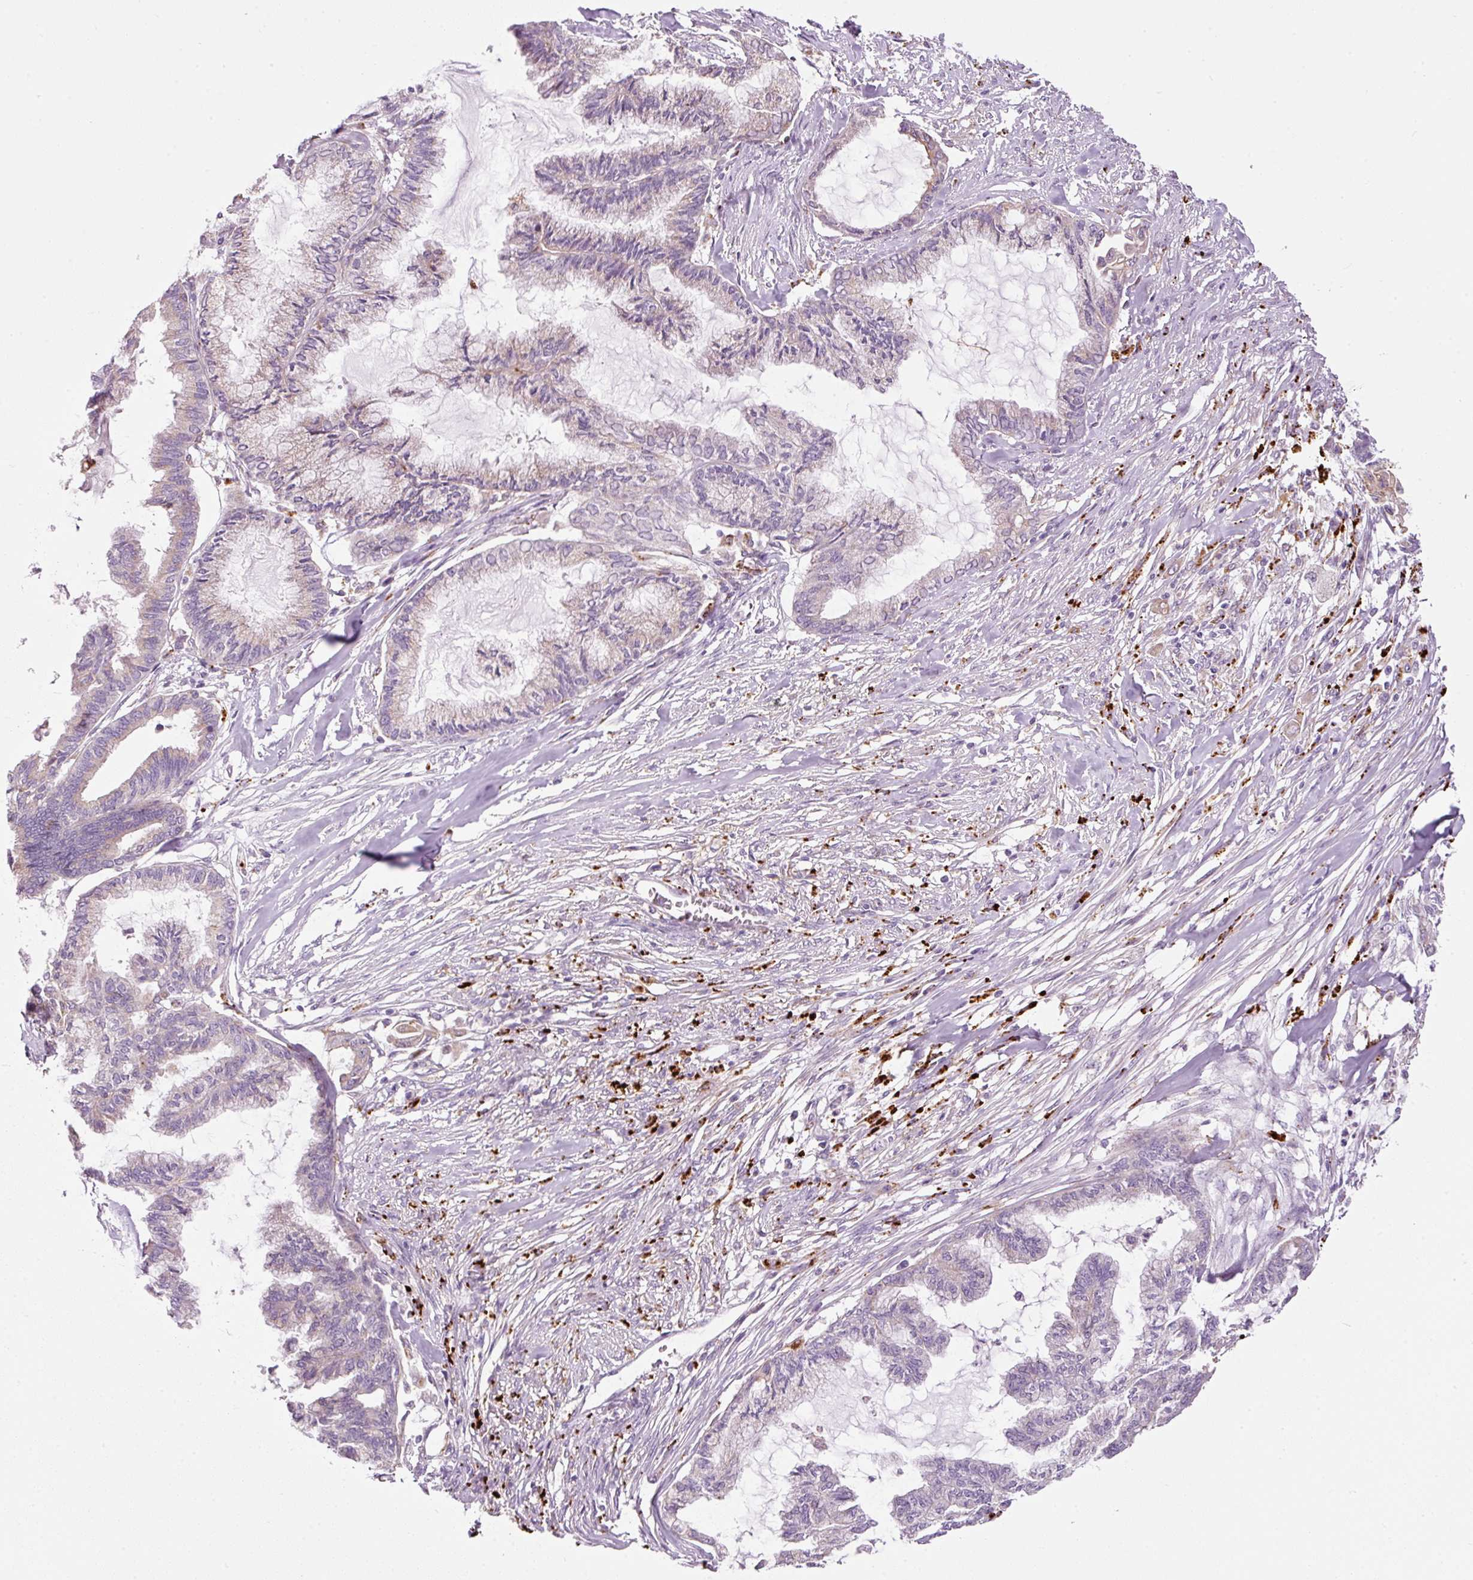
{"staining": {"intensity": "weak", "quantity": "<25%", "location": "cytoplasmic/membranous"}, "tissue": "endometrial cancer", "cell_type": "Tumor cells", "image_type": "cancer", "snomed": [{"axis": "morphology", "description": "Adenocarcinoma, NOS"}, {"axis": "topography", "description": "Endometrium"}], "caption": "Tumor cells are negative for protein expression in human endometrial cancer (adenocarcinoma).", "gene": "ZNF639", "patient": {"sex": "female", "age": 86}}